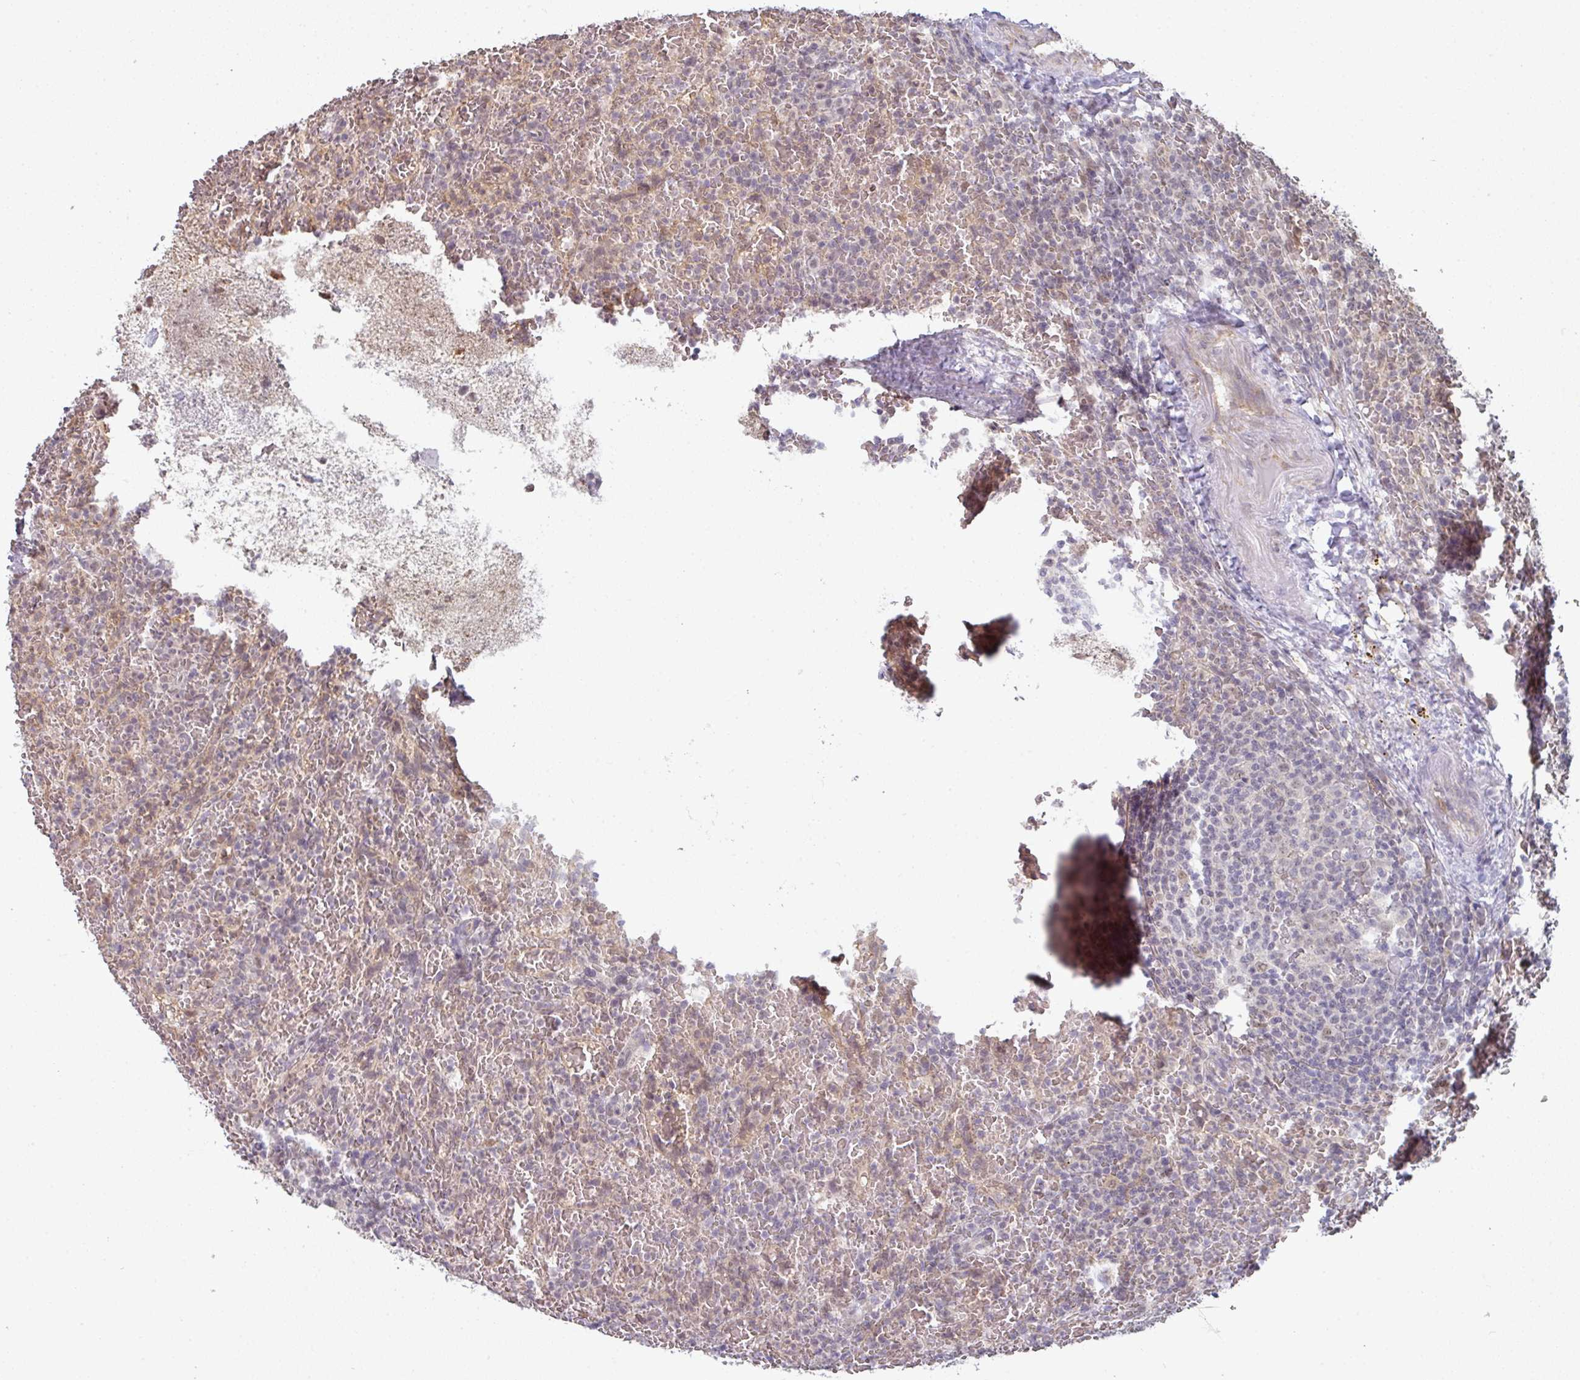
{"staining": {"intensity": "negative", "quantity": "none", "location": "none"}, "tissue": "lymphoma", "cell_type": "Tumor cells", "image_type": "cancer", "snomed": [{"axis": "morphology", "description": "Malignant lymphoma, non-Hodgkin's type, Low grade"}, {"axis": "topography", "description": "Spleen"}], "caption": "DAB (3,3'-diaminobenzidine) immunohistochemical staining of human lymphoma shows no significant staining in tumor cells.", "gene": "GTF2H3", "patient": {"sex": "female", "age": 64}}